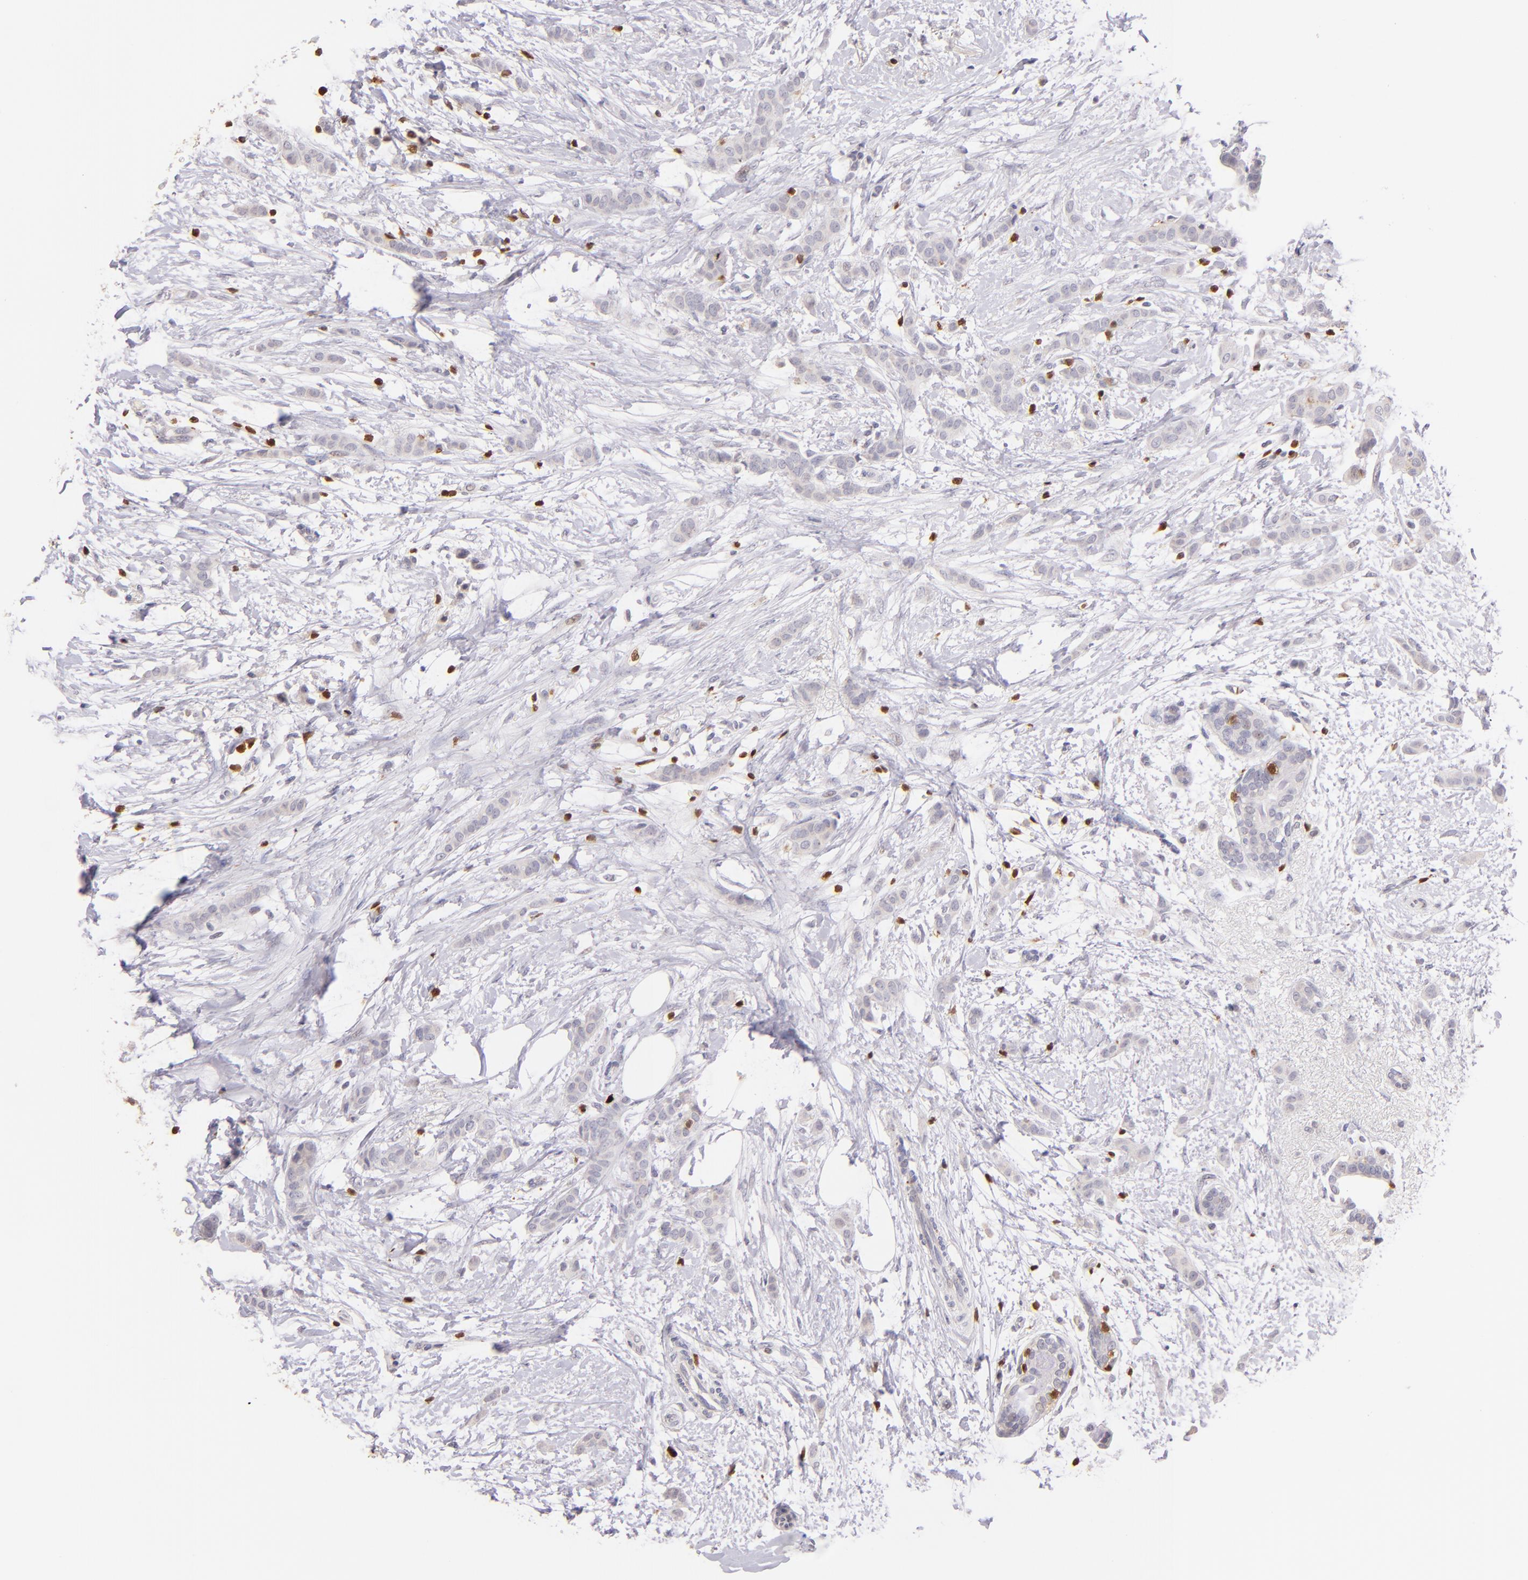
{"staining": {"intensity": "negative", "quantity": "none", "location": "none"}, "tissue": "breast cancer", "cell_type": "Tumor cells", "image_type": "cancer", "snomed": [{"axis": "morphology", "description": "Lobular carcinoma"}, {"axis": "topography", "description": "Breast"}], "caption": "Immunohistochemical staining of breast cancer (lobular carcinoma) reveals no significant staining in tumor cells. Nuclei are stained in blue.", "gene": "ZAP70", "patient": {"sex": "female", "age": 55}}